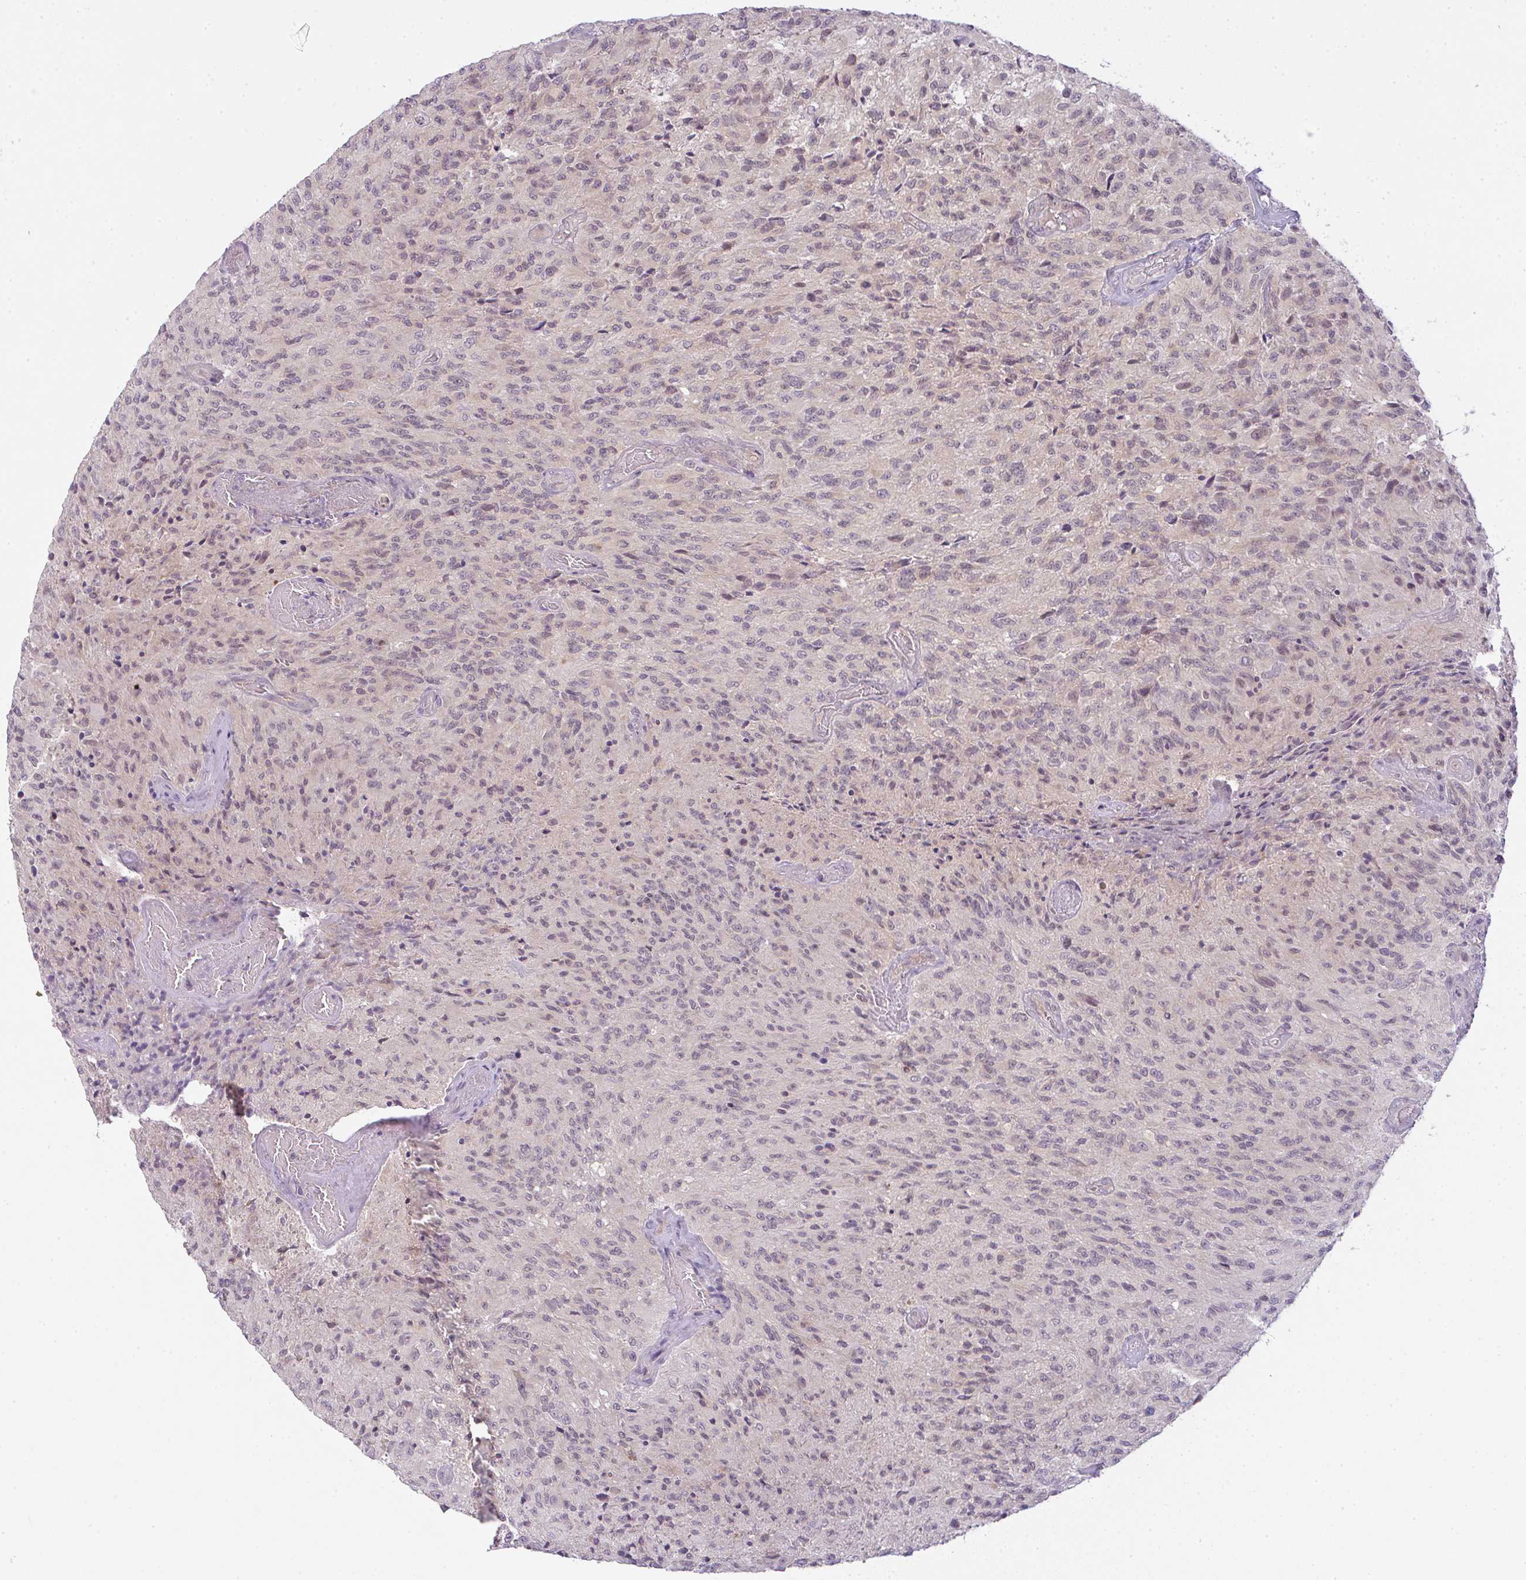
{"staining": {"intensity": "weak", "quantity": "<25%", "location": "nuclear"}, "tissue": "glioma", "cell_type": "Tumor cells", "image_type": "cancer", "snomed": [{"axis": "morphology", "description": "Normal tissue, NOS"}, {"axis": "morphology", "description": "Glioma, malignant, High grade"}, {"axis": "topography", "description": "Cerebral cortex"}], "caption": "Protein analysis of glioma reveals no significant staining in tumor cells.", "gene": "CSE1L", "patient": {"sex": "male", "age": 56}}